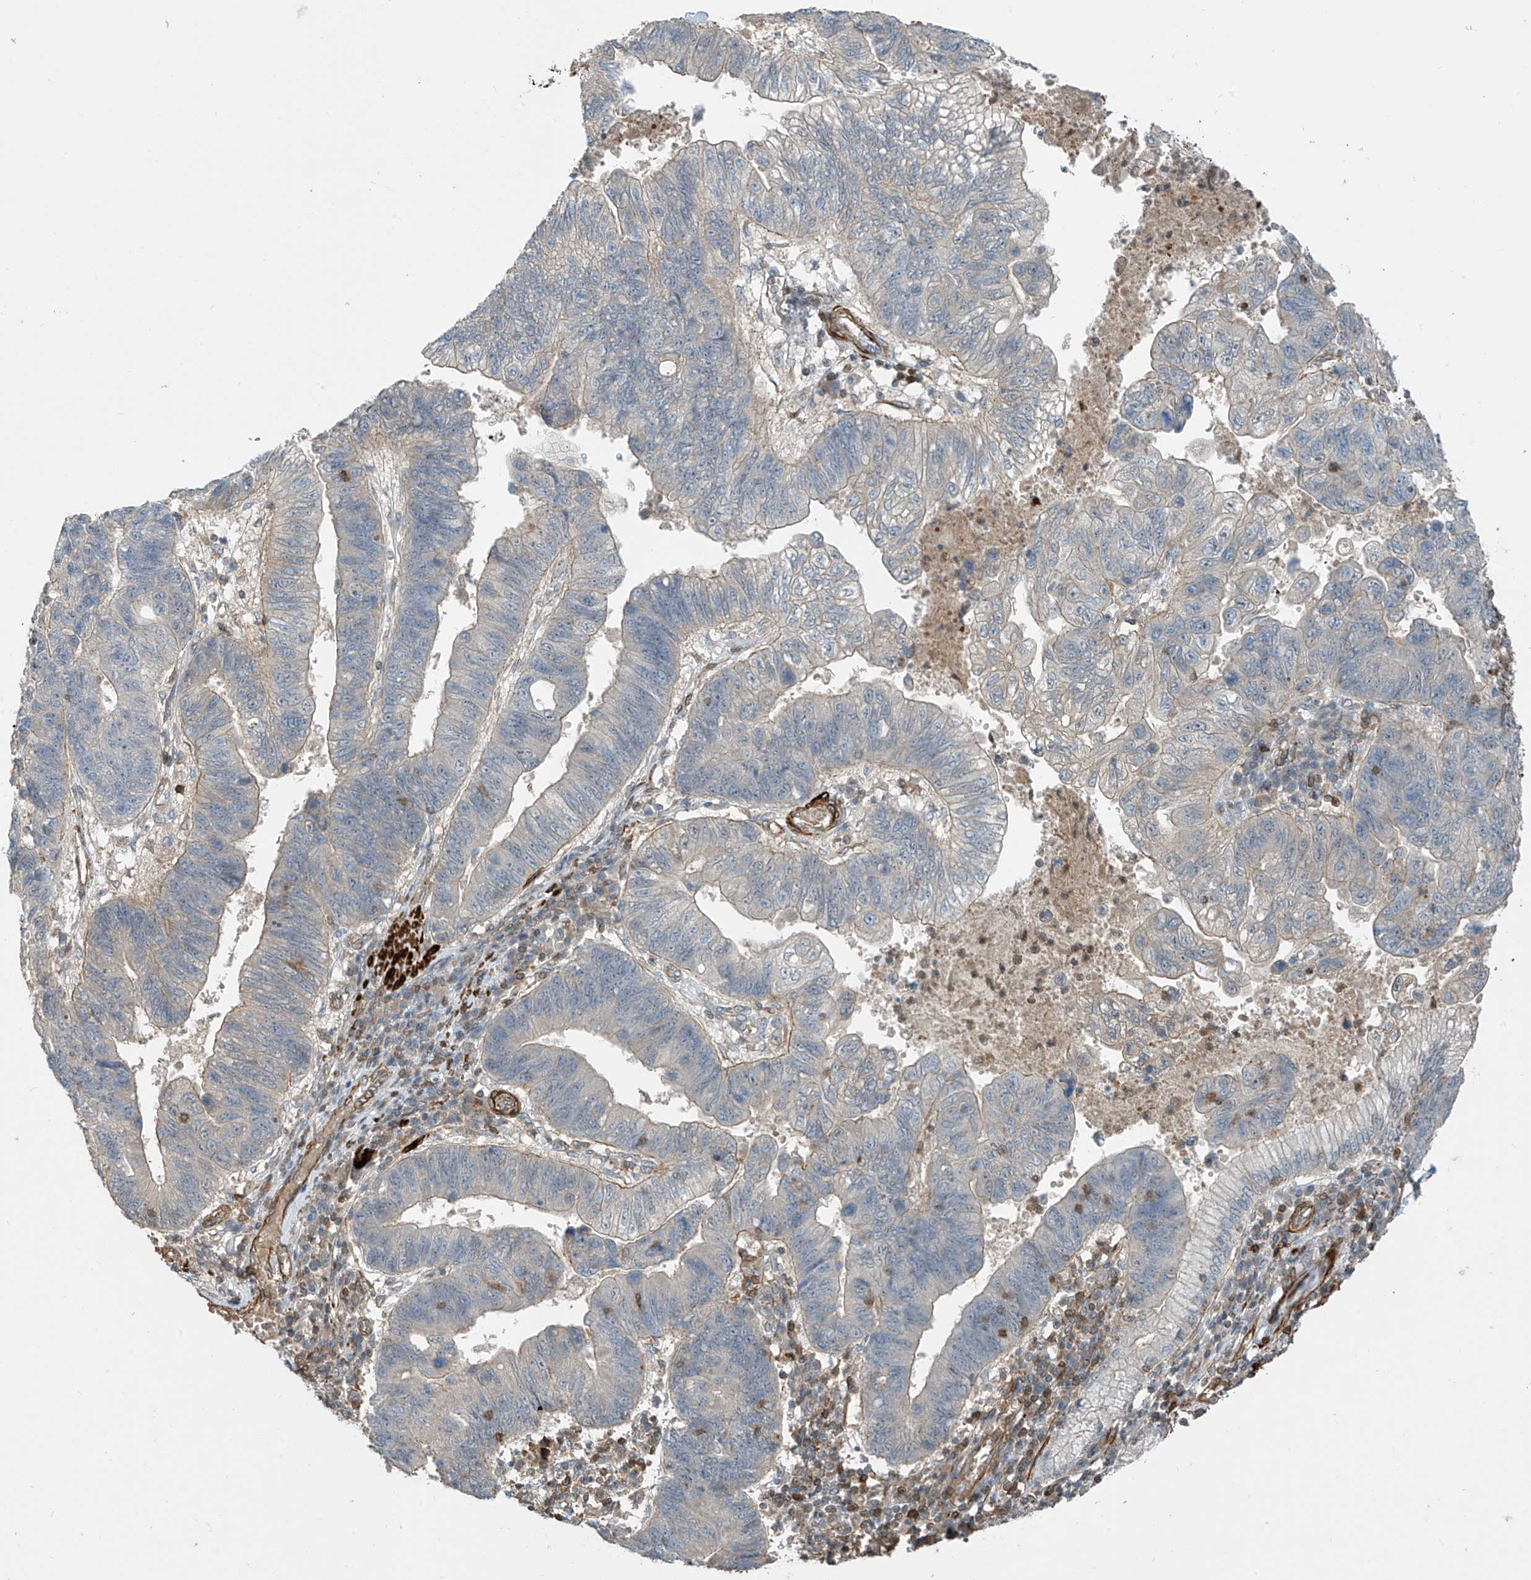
{"staining": {"intensity": "negative", "quantity": "none", "location": "none"}, "tissue": "stomach cancer", "cell_type": "Tumor cells", "image_type": "cancer", "snomed": [{"axis": "morphology", "description": "Adenocarcinoma, NOS"}, {"axis": "topography", "description": "Stomach"}], "caption": "This is an immunohistochemistry histopathology image of adenocarcinoma (stomach). There is no positivity in tumor cells.", "gene": "SH3BGRL3", "patient": {"sex": "male", "age": 59}}